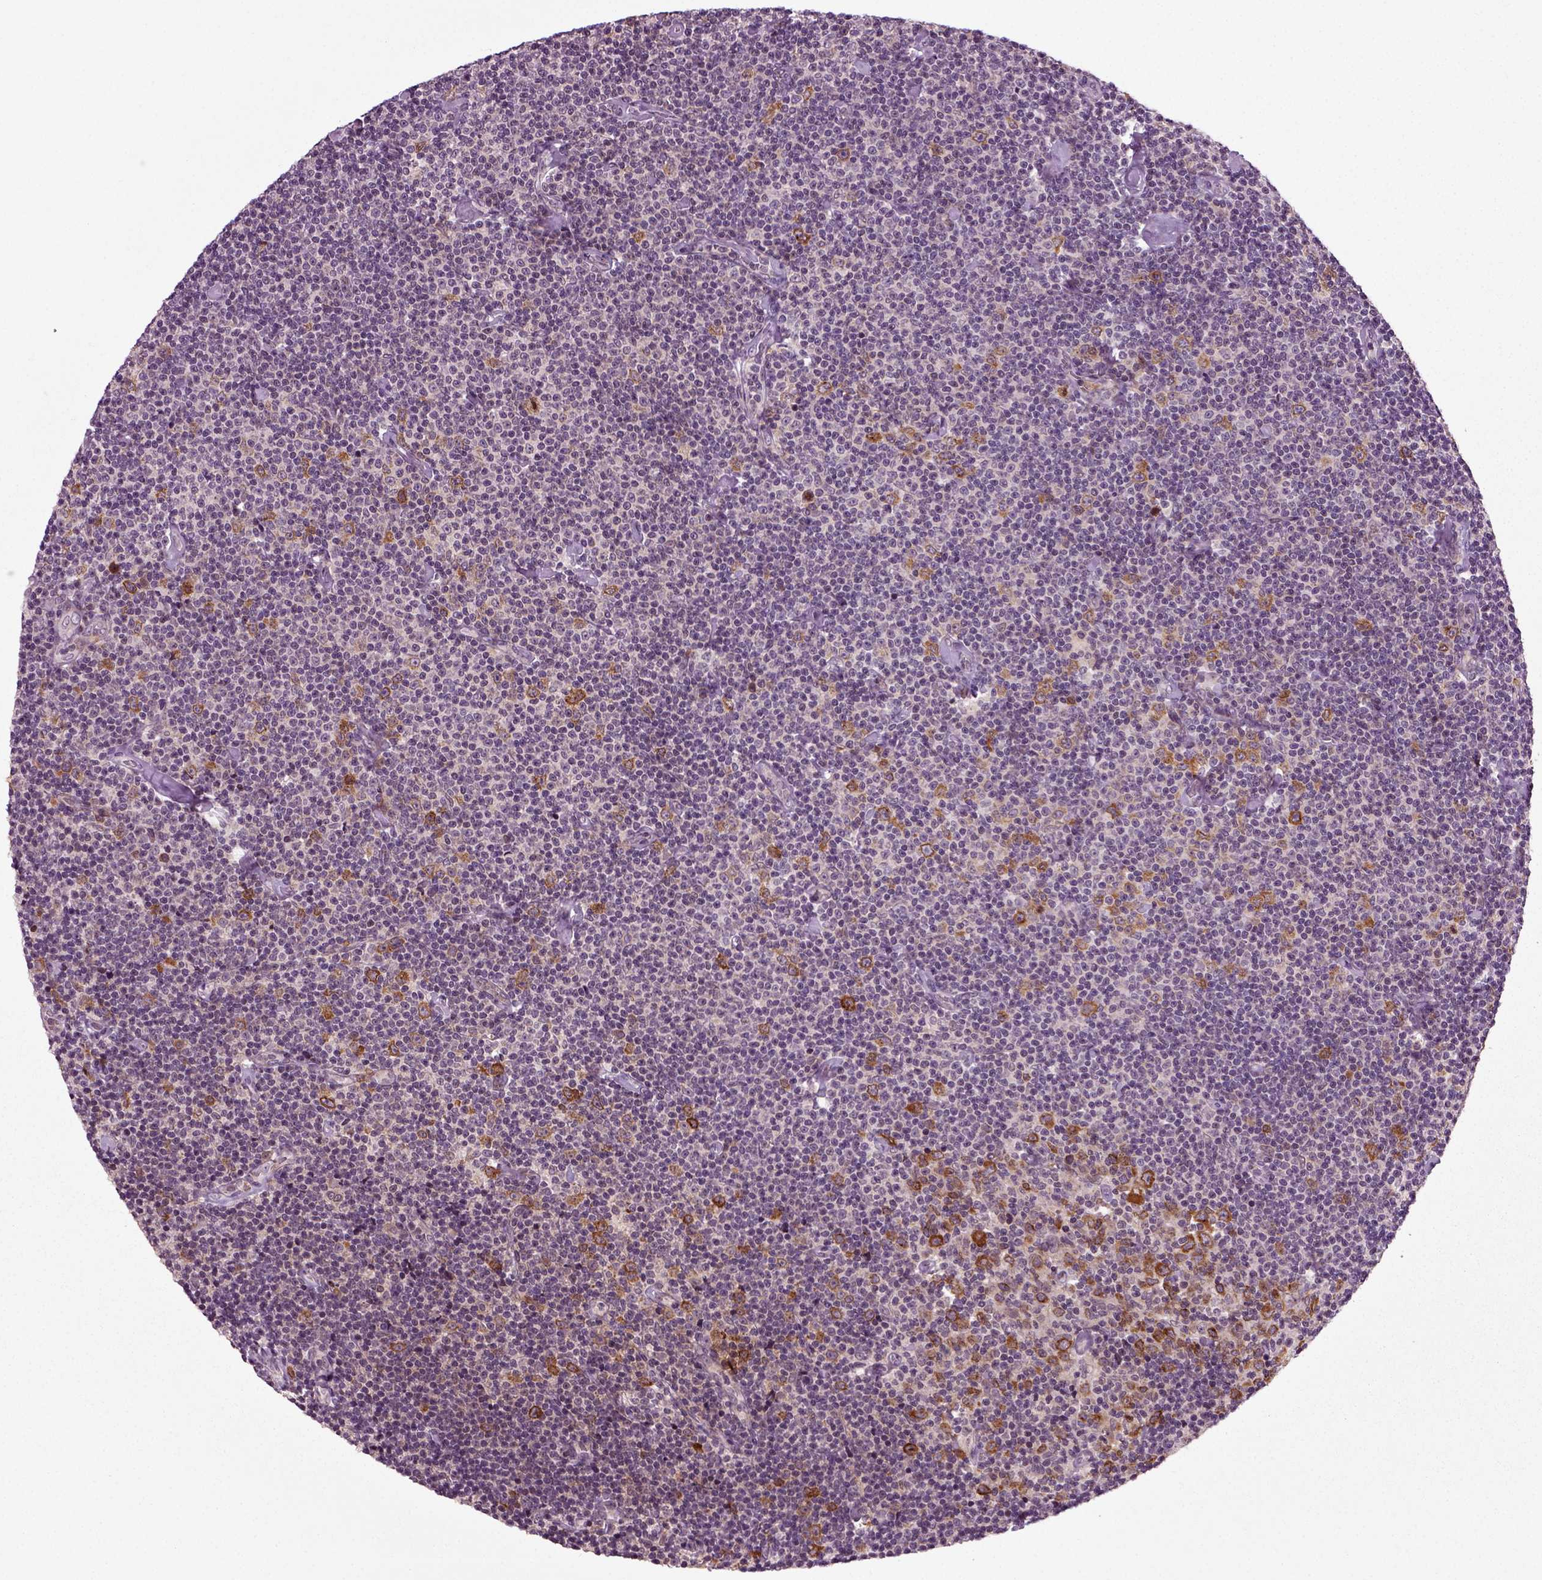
{"staining": {"intensity": "negative", "quantity": "none", "location": "none"}, "tissue": "lymphoma", "cell_type": "Tumor cells", "image_type": "cancer", "snomed": [{"axis": "morphology", "description": "Malignant lymphoma, non-Hodgkin's type, Low grade"}, {"axis": "topography", "description": "Lymph node"}], "caption": "This photomicrograph is of malignant lymphoma, non-Hodgkin's type (low-grade) stained with IHC to label a protein in brown with the nuclei are counter-stained blue. There is no staining in tumor cells.", "gene": "KNSTRN", "patient": {"sex": "male", "age": 81}}